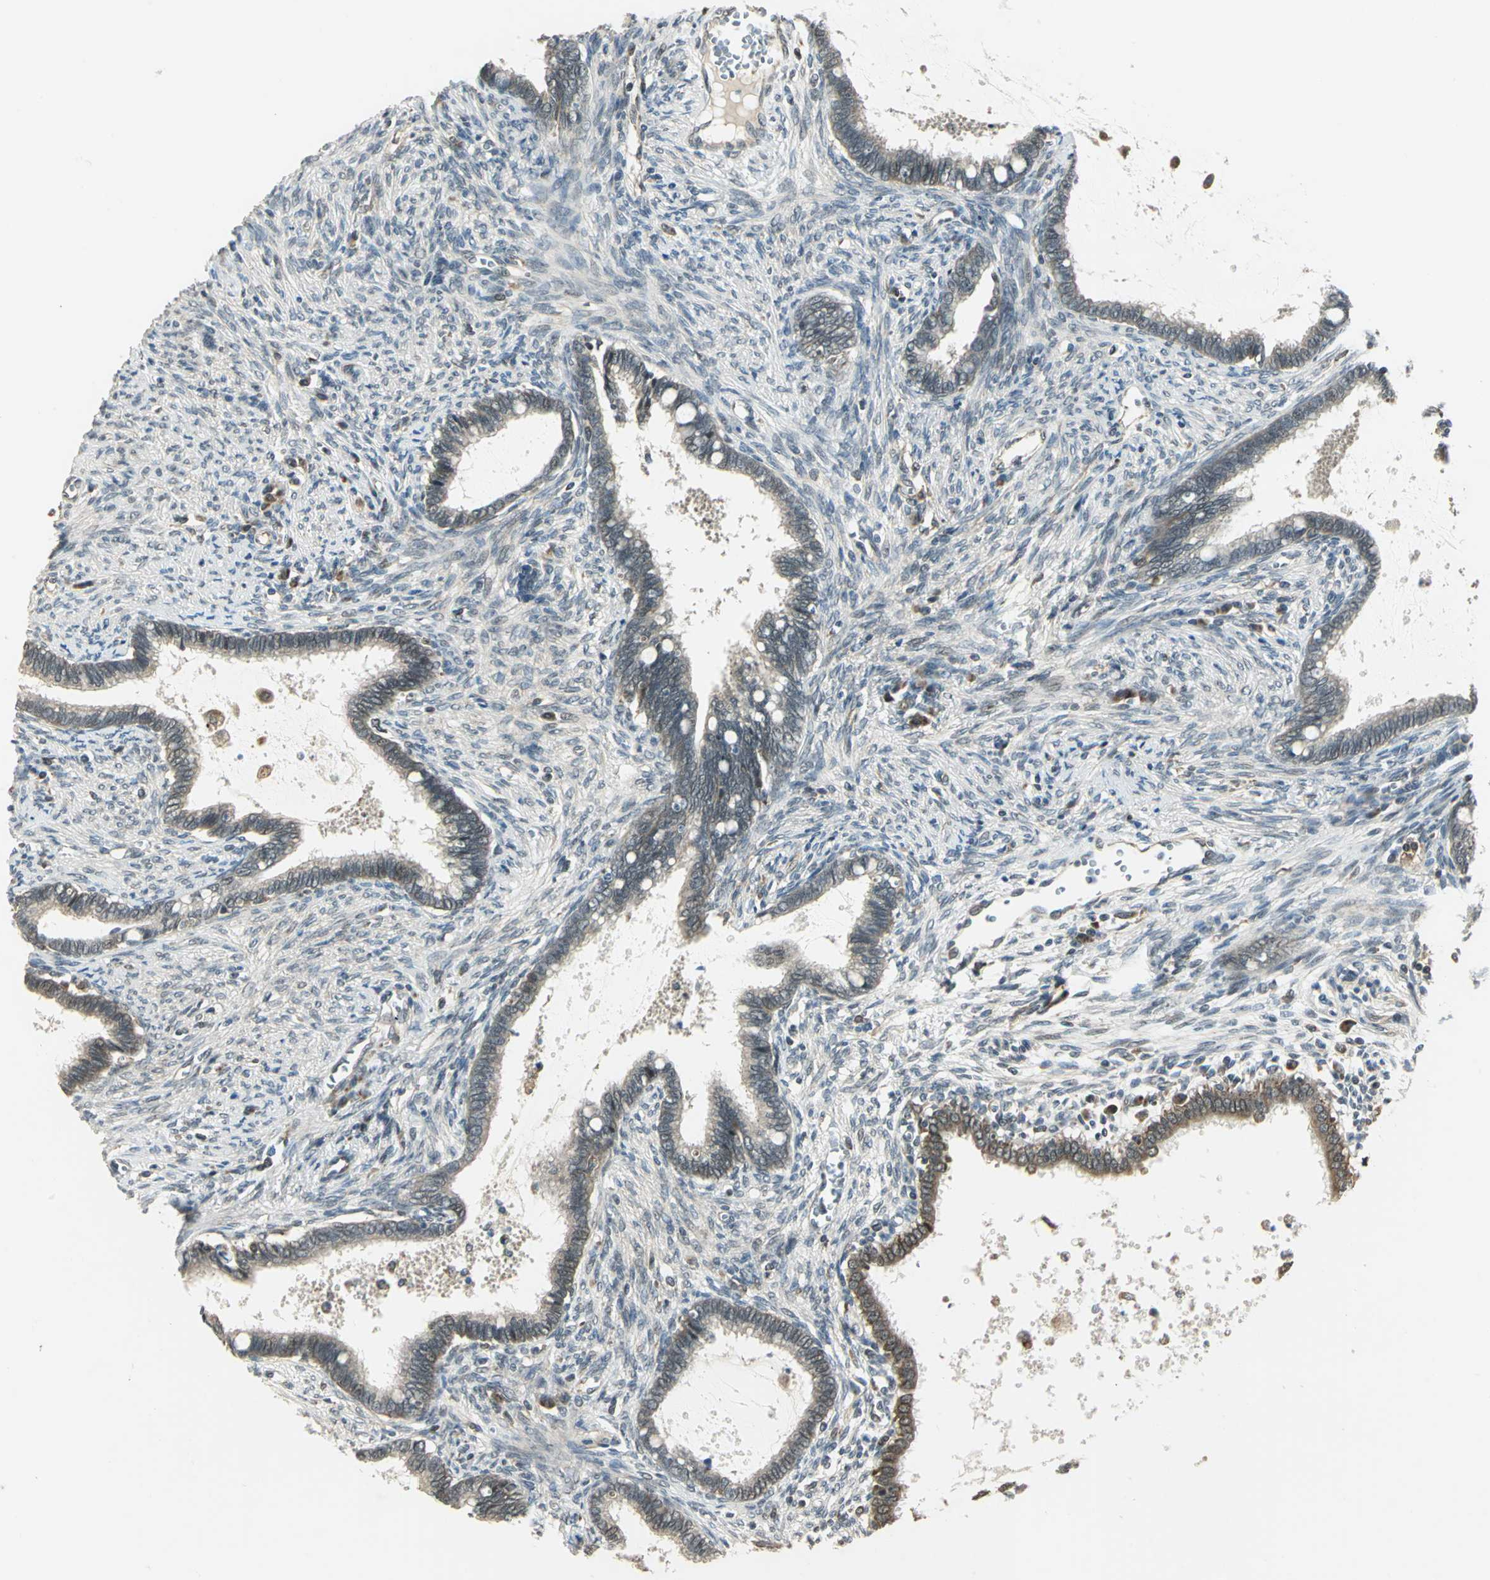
{"staining": {"intensity": "weak", "quantity": "25%-75%", "location": "cytoplasmic/membranous"}, "tissue": "cervical cancer", "cell_type": "Tumor cells", "image_type": "cancer", "snomed": [{"axis": "morphology", "description": "Adenocarcinoma, NOS"}, {"axis": "topography", "description": "Cervix"}], "caption": "Immunohistochemical staining of human cervical cancer (adenocarcinoma) reveals weak cytoplasmic/membranous protein positivity in about 25%-75% of tumor cells.", "gene": "PLAGL2", "patient": {"sex": "female", "age": 44}}